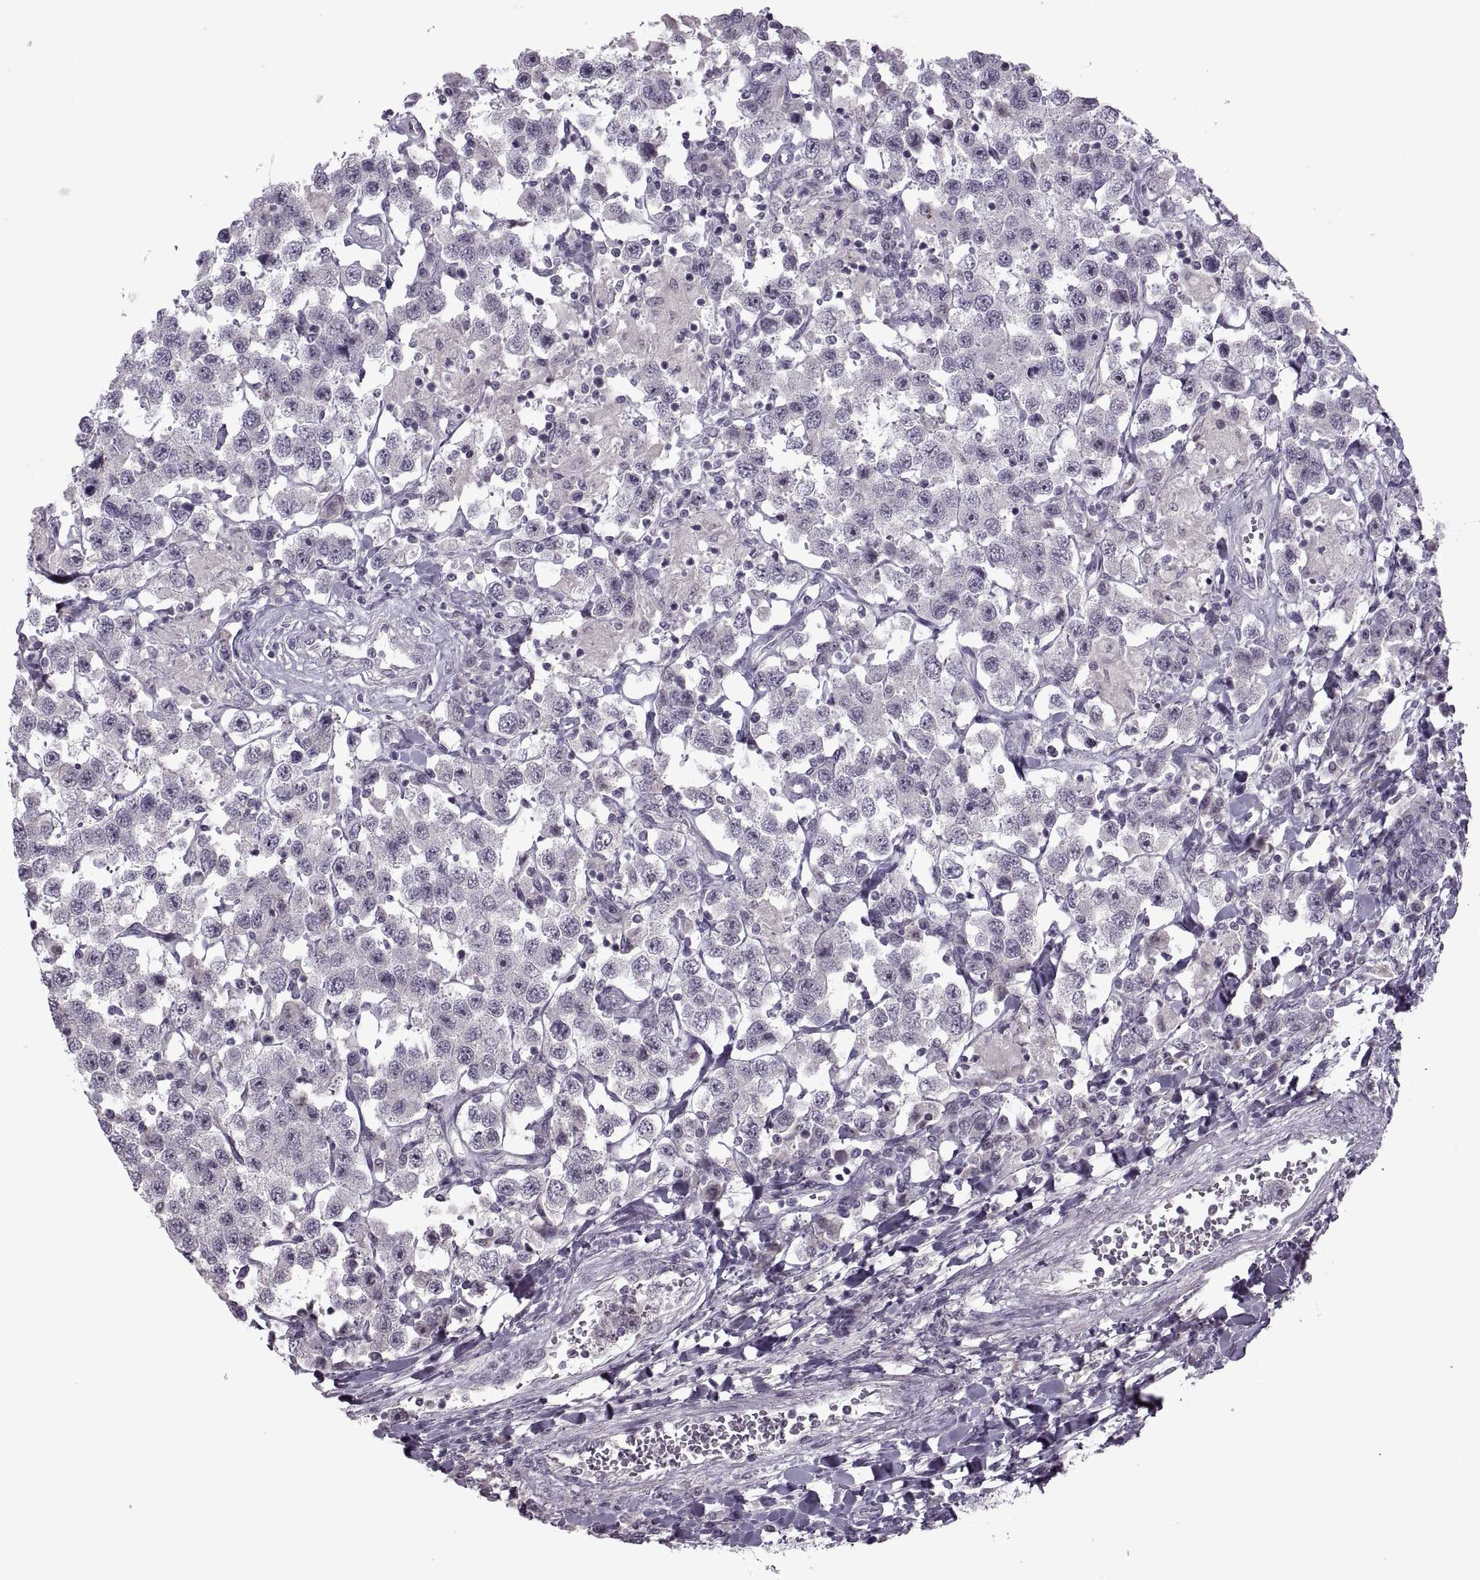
{"staining": {"intensity": "negative", "quantity": "none", "location": "none"}, "tissue": "testis cancer", "cell_type": "Tumor cells", "image_type": "cancer", "snomed": [{"axis": "morphology", "description": "Seminoma, NOS"}, {"axis": "topography", "description": "Testis"}], "caption": "Tumor cells show no significant staining in testis cancer.", "gene": "MGAT4D", "patient": {"sex": "male", "age": 45}}